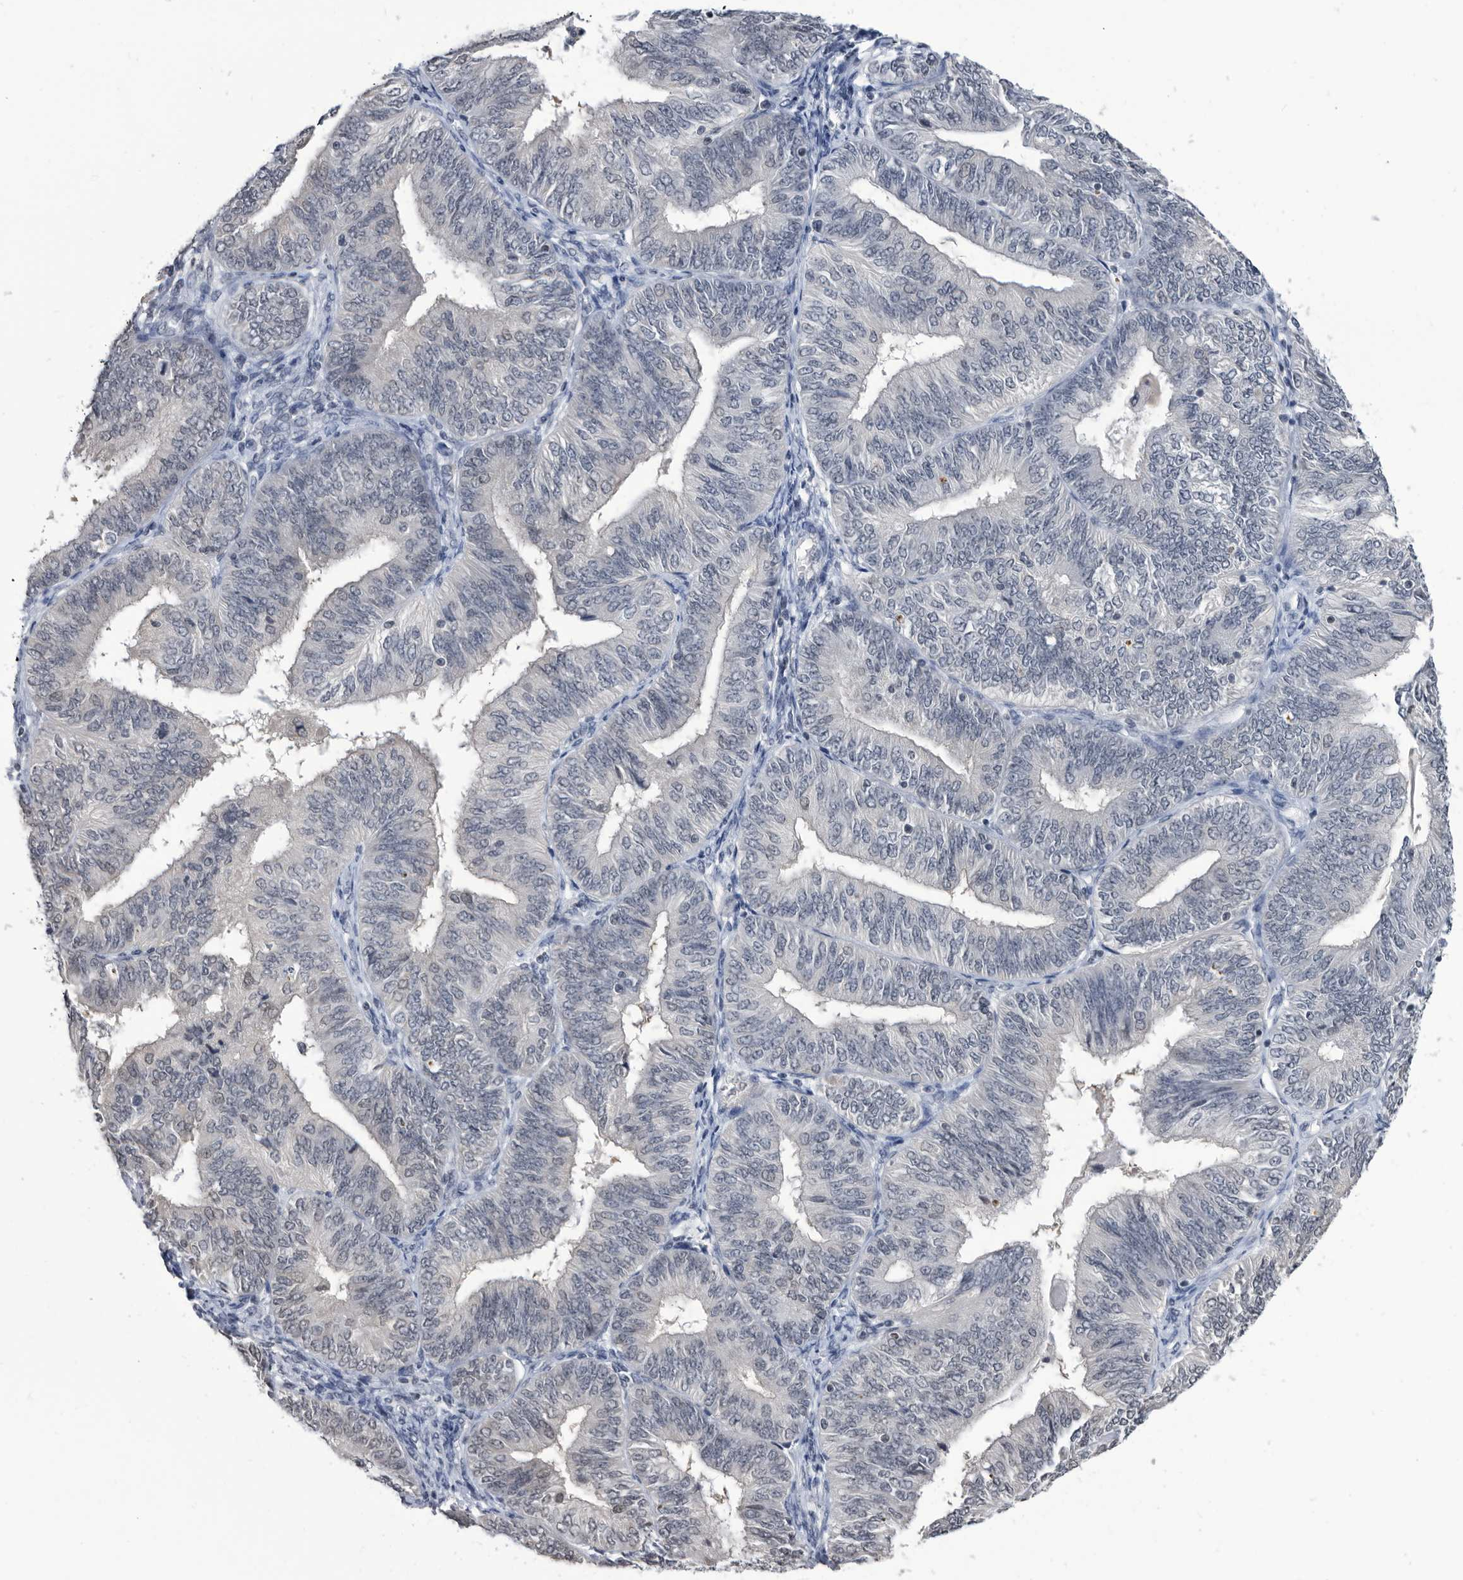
{"staining": {"intensity": "weak", "quantity": "<25%", "location": "nuclear"}, "tissue": "endometrial cancer", "cell_type": "Tumor cells", "image_type": "cancer", "snomed": [{"axis": "morphology", "description": "Adenocarcinoma, NOS"}, {"axis": "topography", "description": "Endometrium"}], "caption": "Immunohistochemistry of human endometrial cancer (adenocarcinoma) demonstrates no staining in tumor cells.", "gene": "TSTD1", "patient": {"sex": "female", "age": 58}}